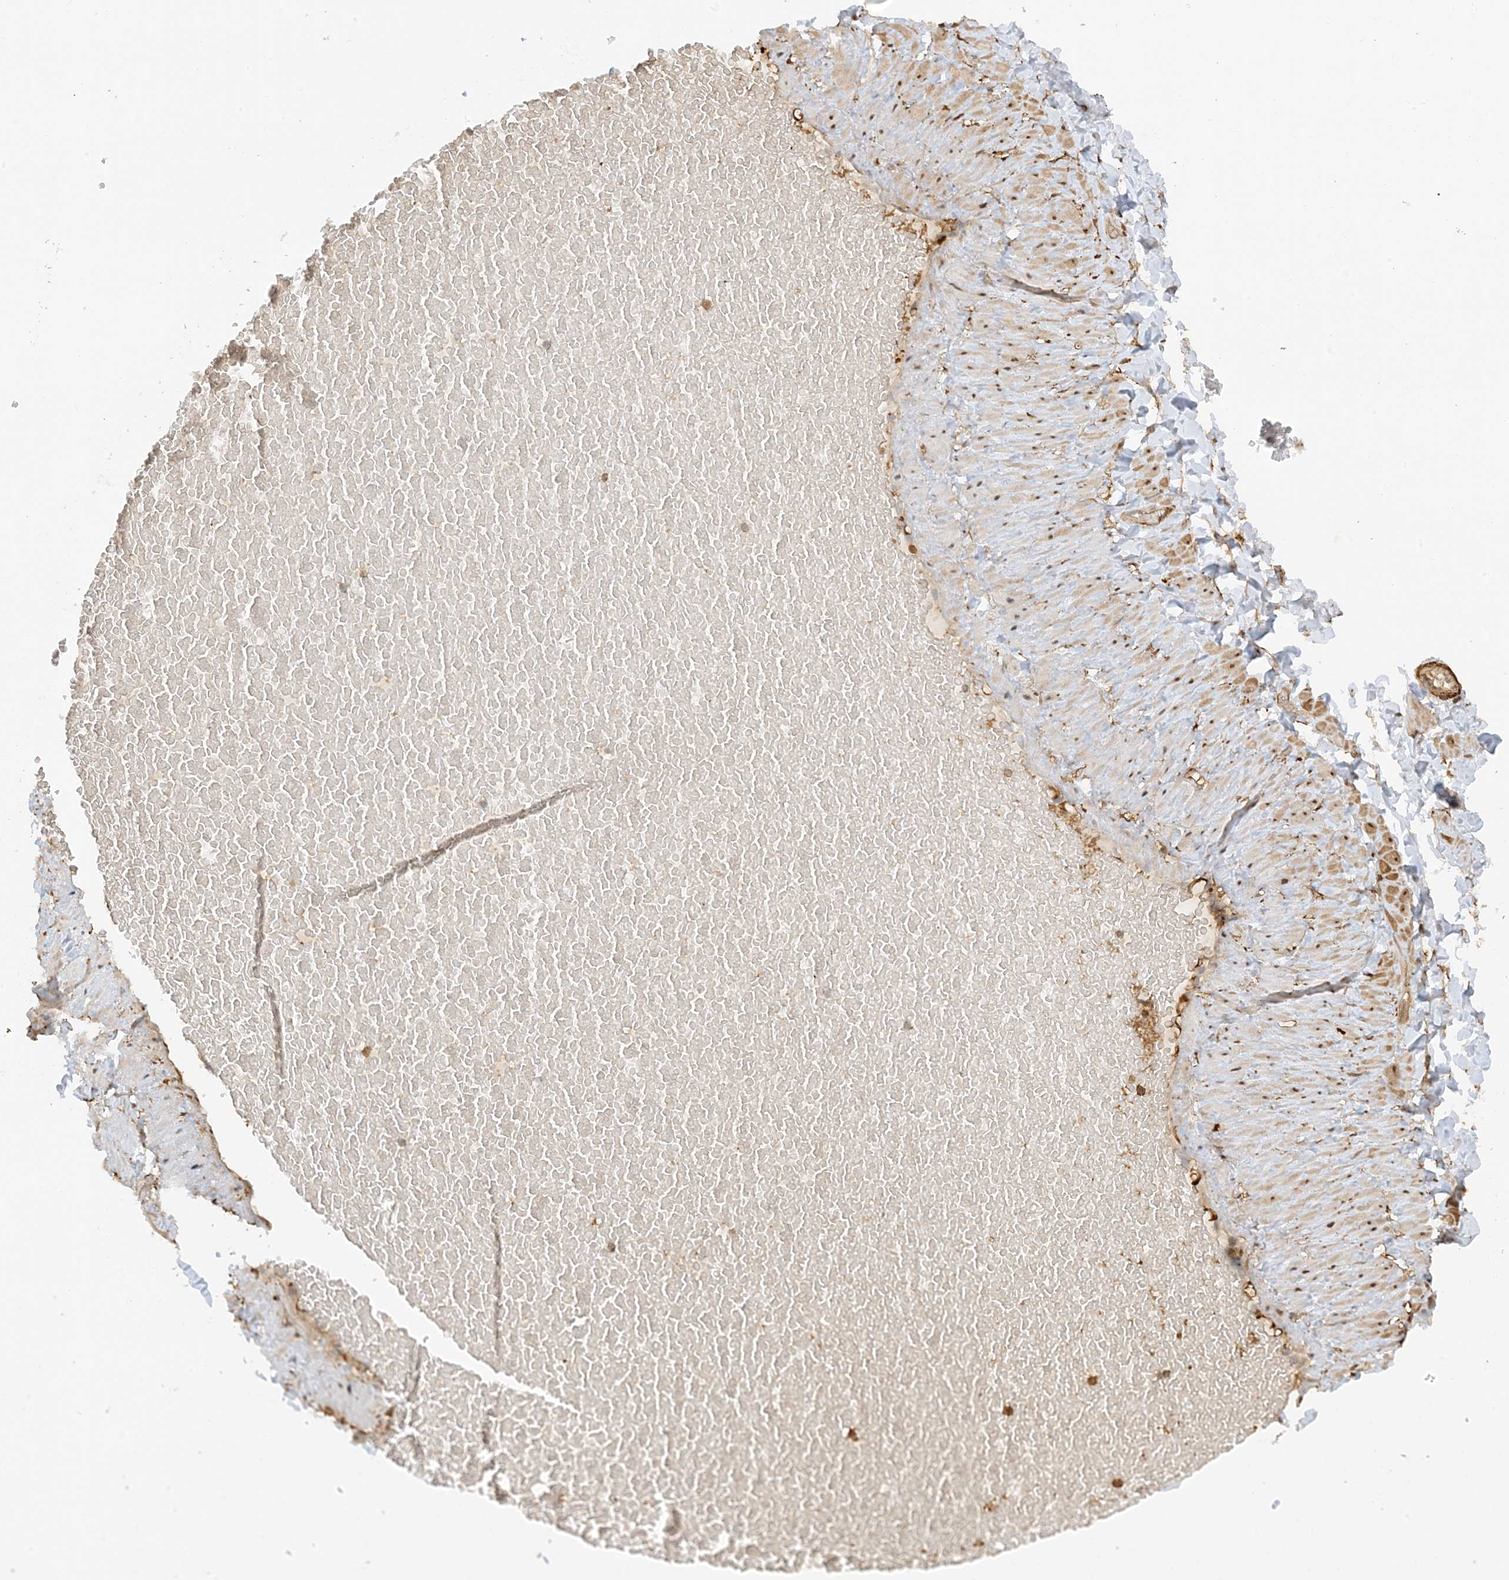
{"staining": {"intensity": "weak", "quantity": ">75%", "location": "cytoplasmic/membranous"}, "tissue": "adipose tissue", "cell_type": "Adipocytes", "image_type": "normal", "snomed": [{"axis": "morphology", "description": "Normal tissue, NOS"}, {"axis": "topography", "description": "Adipose tissue"}, {"axis": "topography", "description": "Vascular tissue"}, {"axis": "topography", "description": "Peripheral nerve tissue"}], "caption": "DAB (3,3'-diaminobenzidine) immunohistochemical staining of benign adipose tissue exhibits weak cytoplasmic/membranous protein staining in about >75% of adipocytes.", "gene": "PHACTR2", "patient": {"sex": "male", "age": 25}}